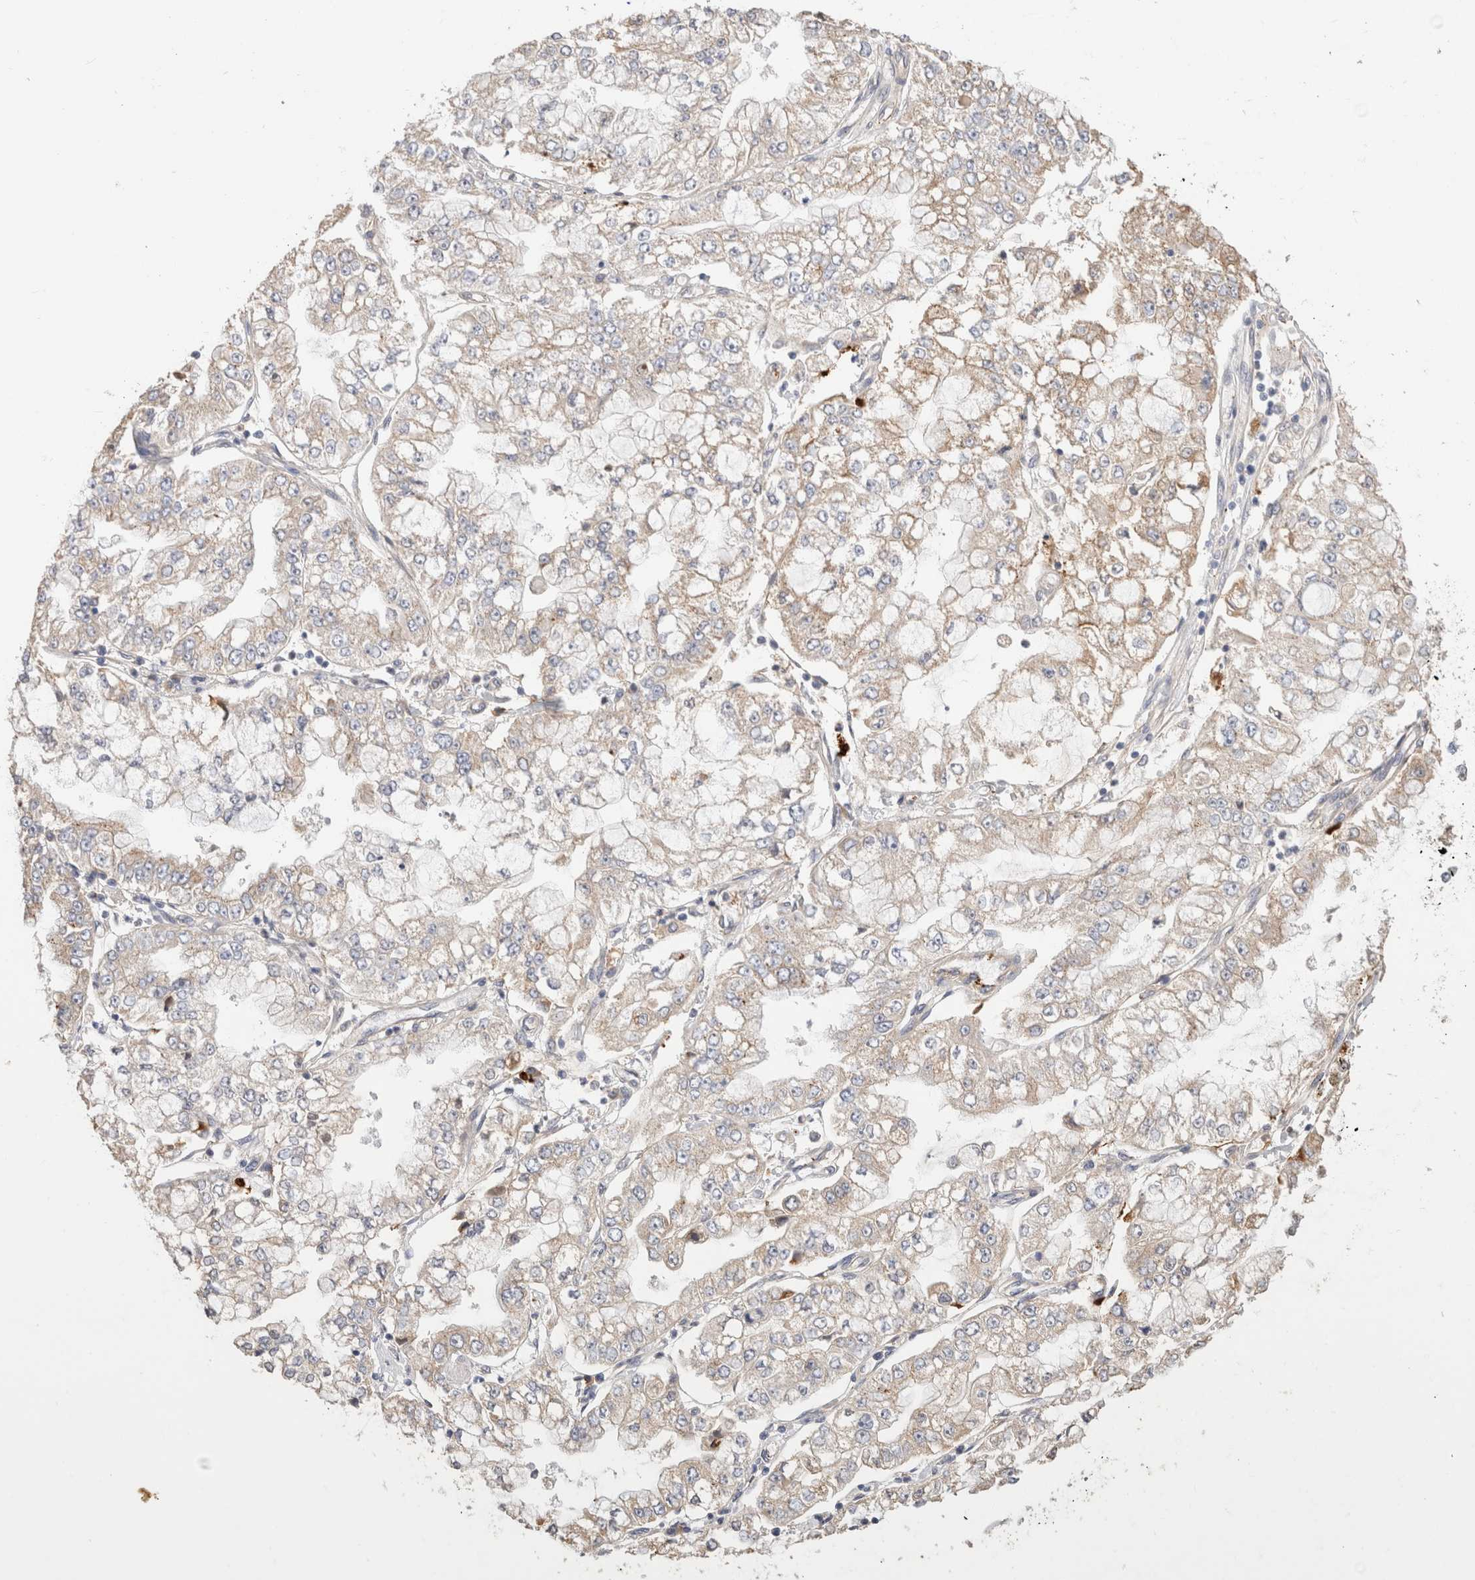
{"staining": {"intensity": "weak", "quantity": "<25%", "location": "cytoplasmic/membranous"}, "tissue": "stomach cancer", "cell_type": "Tumor cells", "image_type": "cancer", "snomed": [{"axis": "morphology", "description": "Adenocarcinoma, NOS"}, {"axis": "topography", "description": "Stomach"}], "caption": "Immunohistochemistry (IHC) image of human stomach adenocarcinoma stained for a protein (brown), which shows no positivity in tumor cells.", "gene": "PROS1", "patient": {"sex": "male", "age": 76}}